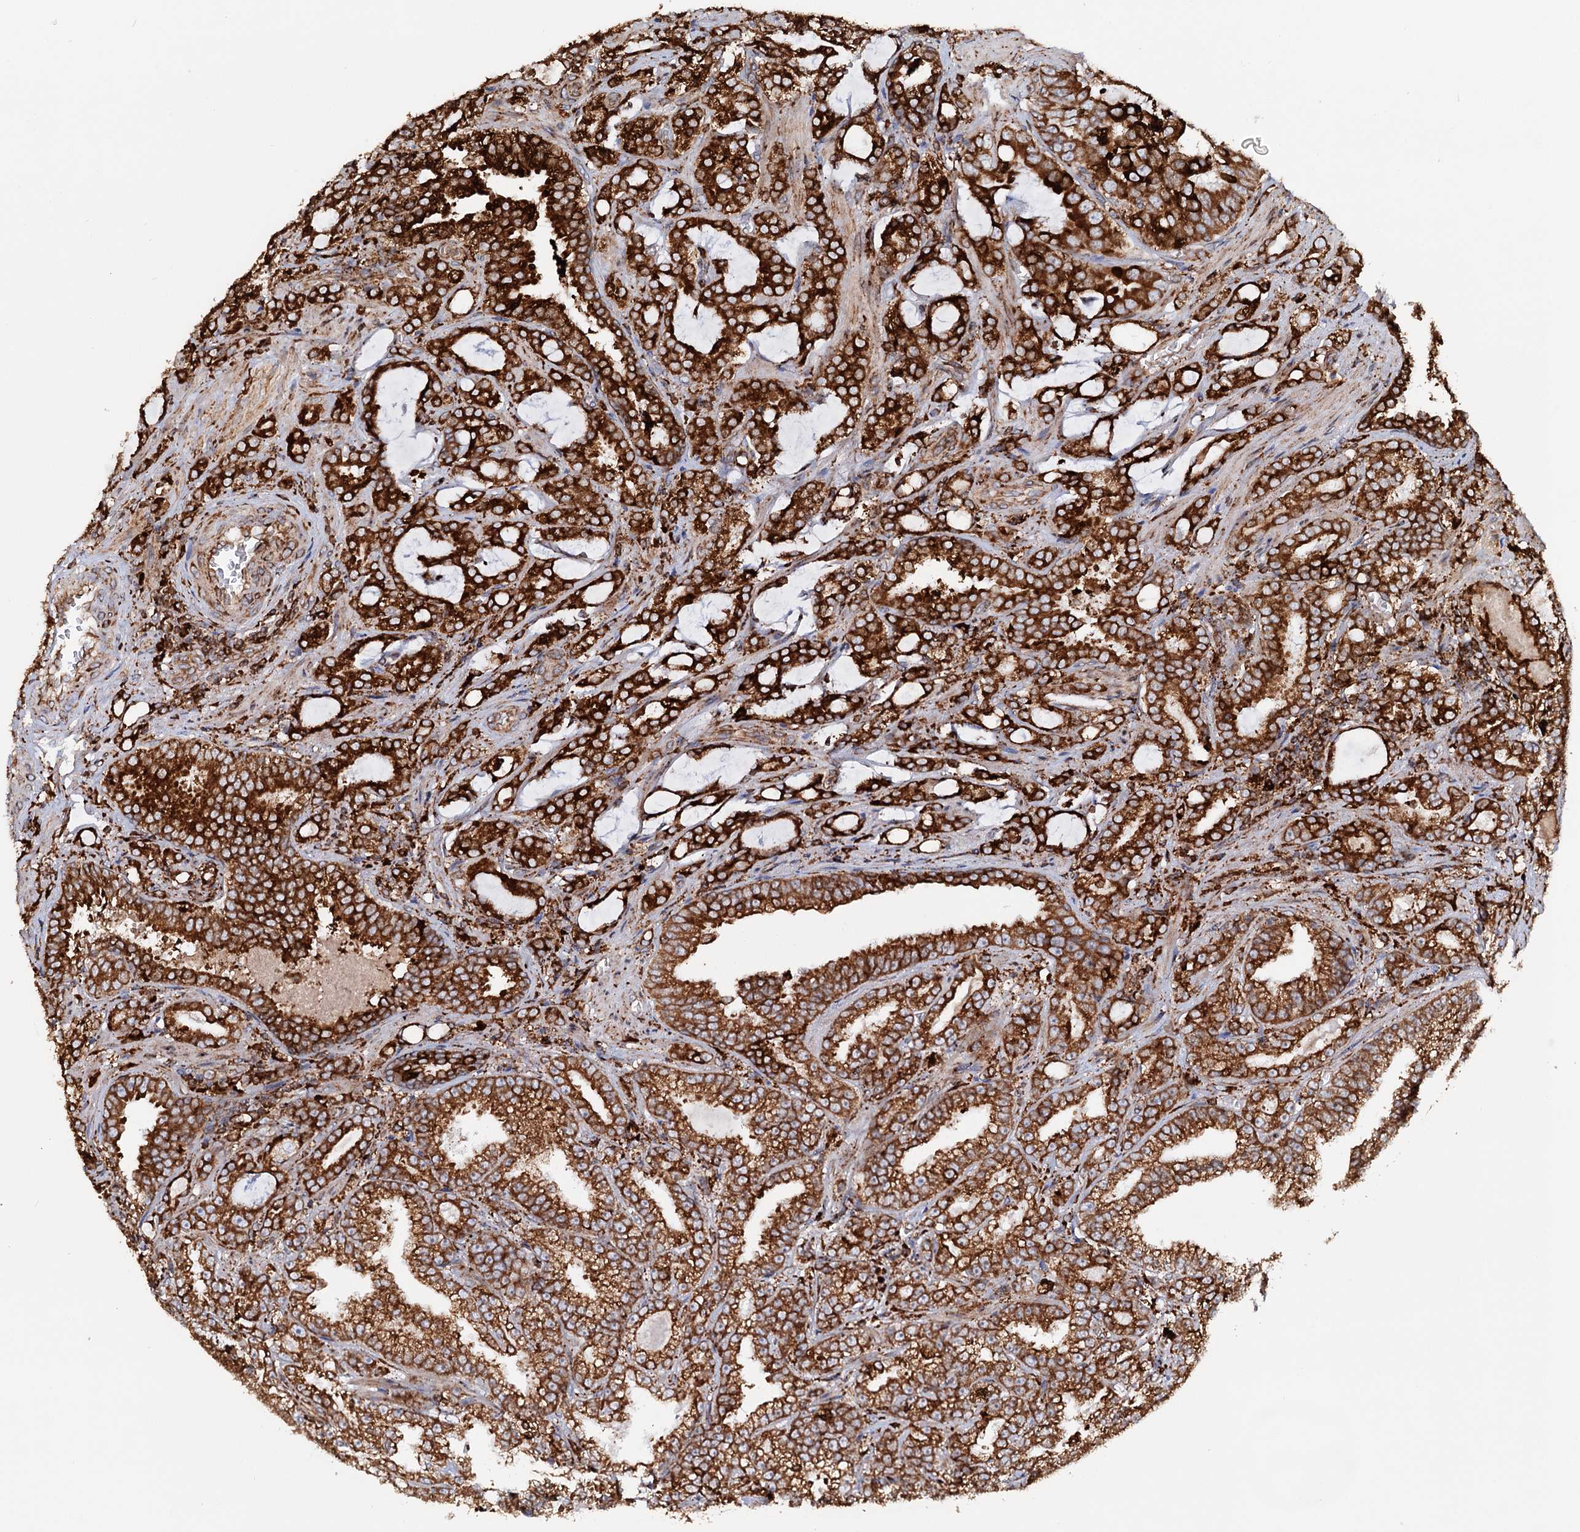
{"staining": {"intensity": "strong", "quantity": ">75%", "location": "cytoplasmic/membranous"}, "tissue": "prostate cancer", "cell_type": "Tumor cells", "image_type": "cancer", "snomed": [{"axis": "morphology", "description": "Adenocarcinoma, High grade"}, {"axis": "topography", "description": "Prostate and seminal vesicle, NOS"}], "caption": "Immunohistochemical staining of prostate cancer shows high levels of strong cytoplasmic/membranous positivity in about >75% of tumor cells. (Stains: DAB (3,3'-diaminobenzidine) in brown, nuclei in blue, Microscopy: brightfield microscopy at high magnification).", "gene": "ERP29", "patient": {"sex": "male", "age": 67}}